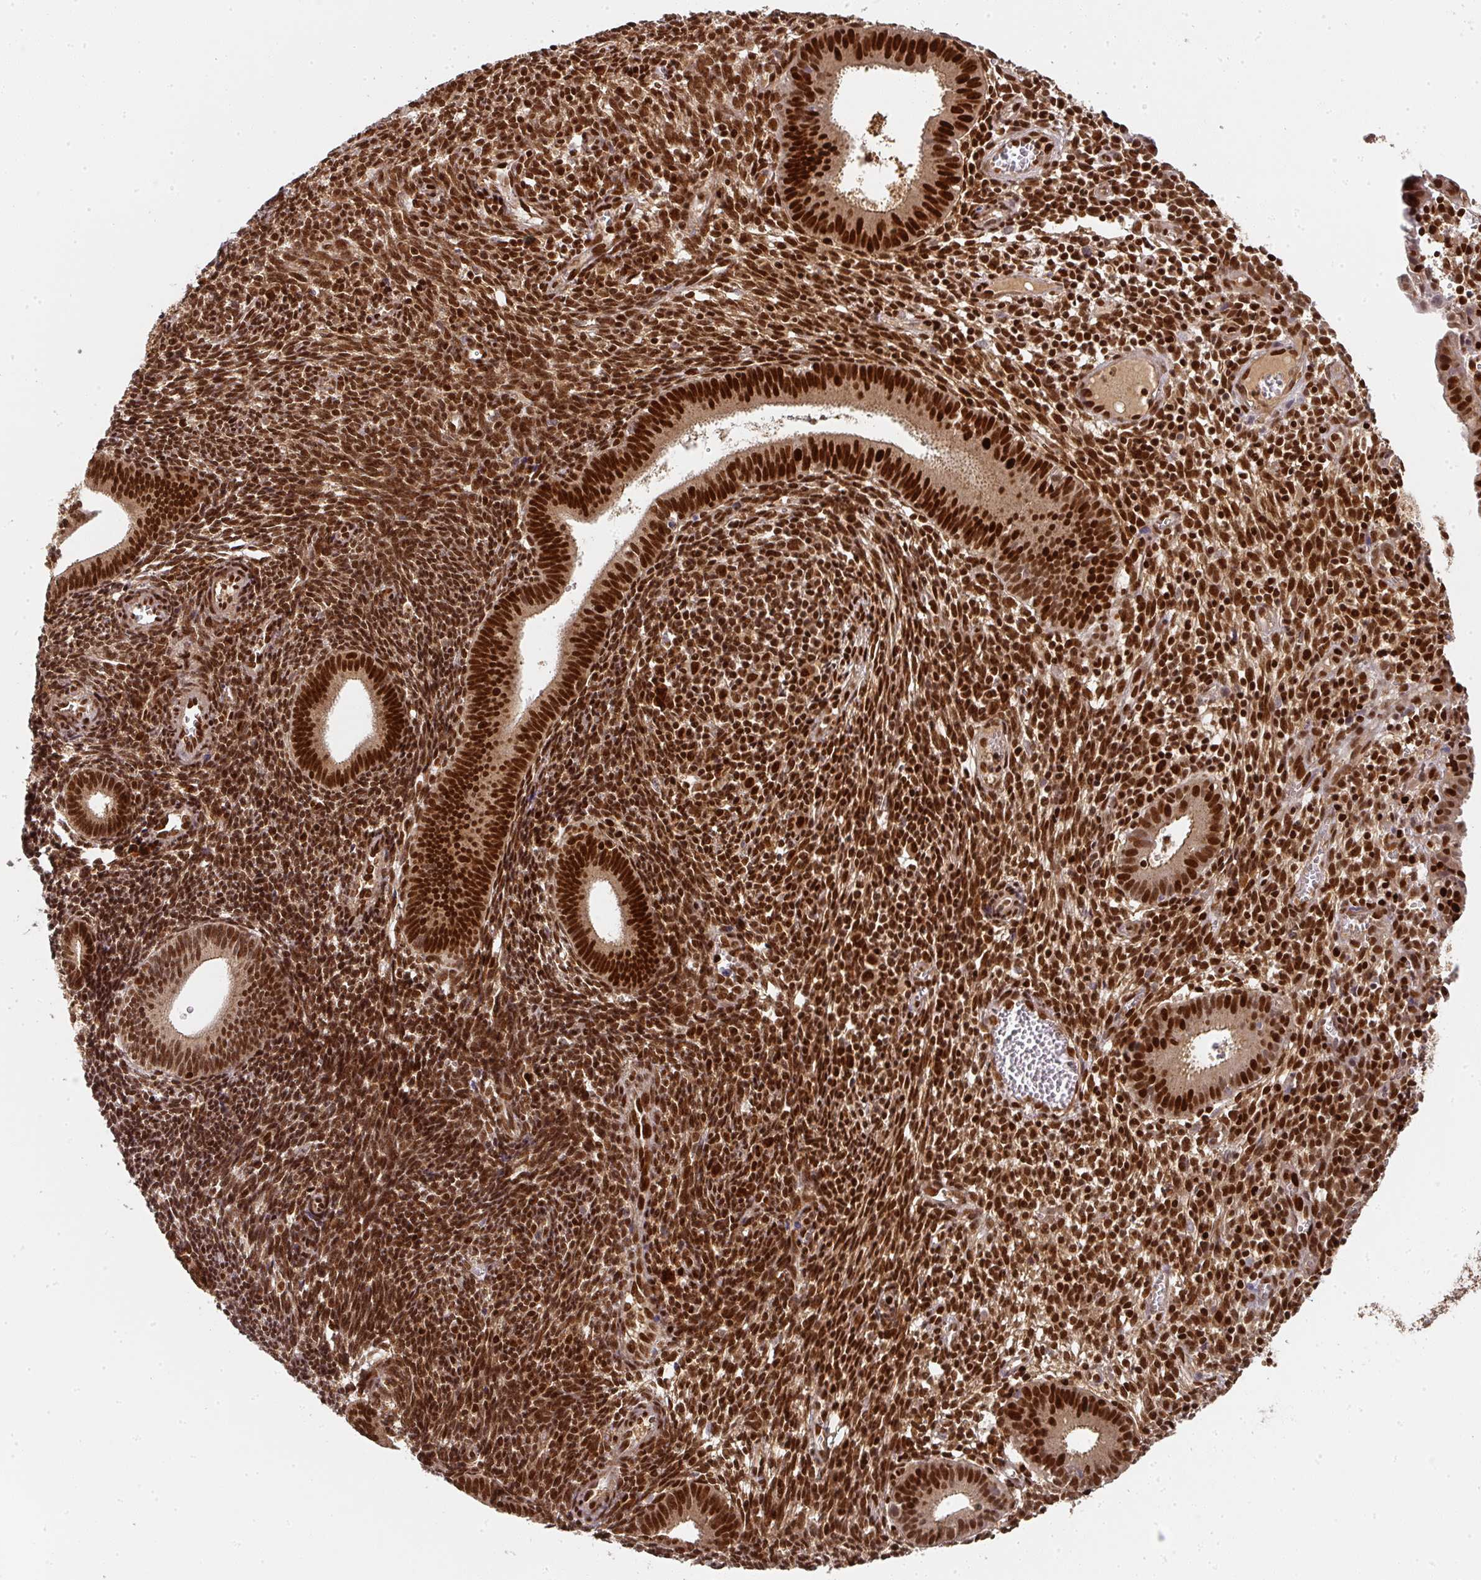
{"staining": {"intensity": "strong", "quantity": ">75%", "location": "nuclear"}, "tissue": "endometrium", "cell_type": "Cells in endometrial stroma", "image_type": "normal", "snomed": [{"axis": "morphology", "description": "Normal tissue, NOS"}, {"axis": "topography", "description": "Endometrium"}], "caption": "Endometrium stained with DAB immunohistochemistry (IHC) displays high levels of strong nuclear staining in about >75% of cells in endometrial stroma.", "gene": "DIDO1", "patient": {"sex": "female", "age": 41}}